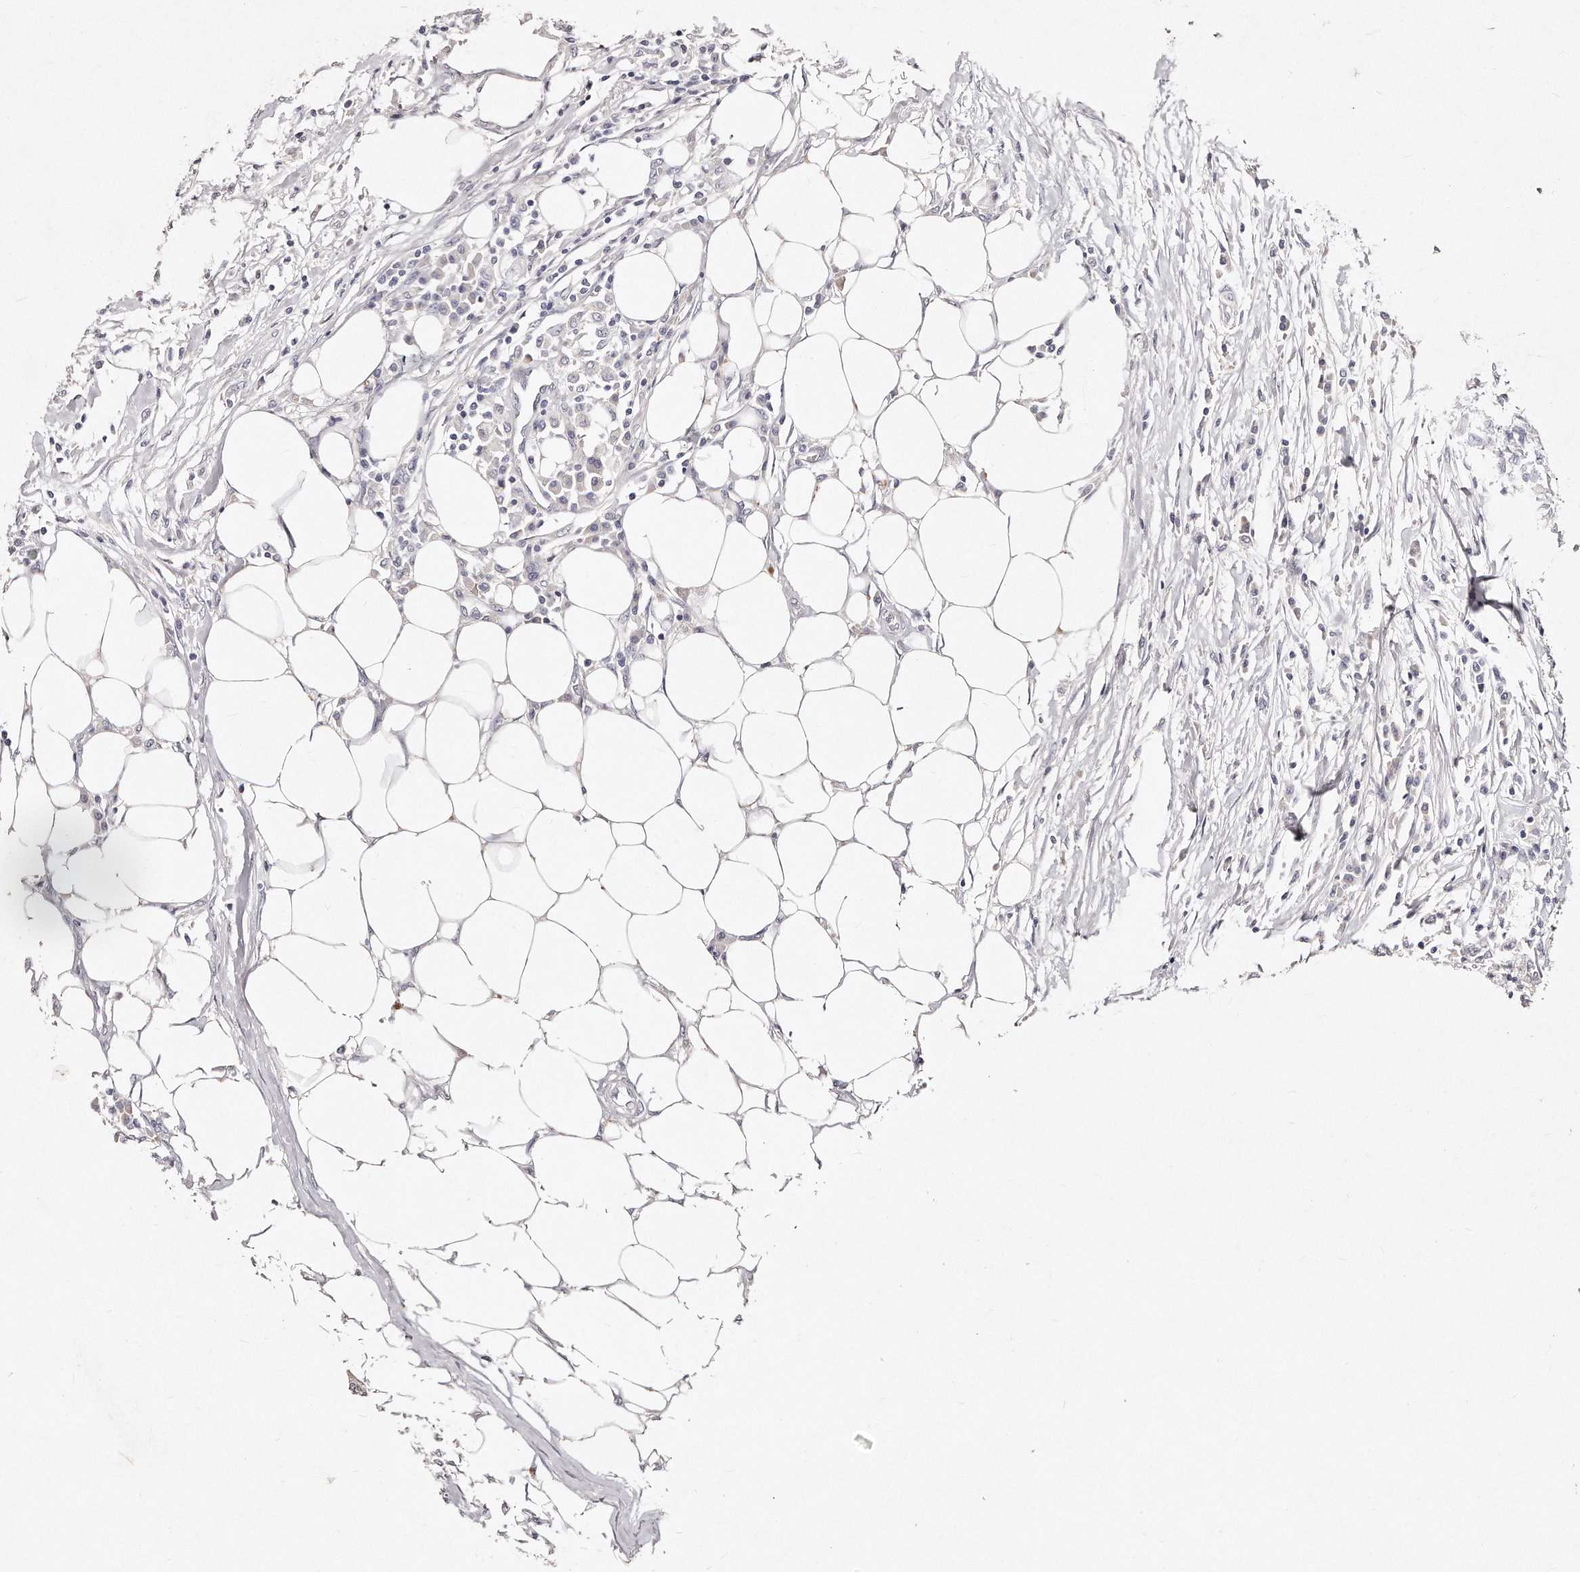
{"staining": {"intensity": "negative", "quantity": "none", "location": "none"}, "tissue": "colorectal cancer", "cell_type": "Tumor cells", "image_type": "cancer", "snomed": [{"axis": "morphology", "description": "Adenocarcinoma, NOS"}, {"axis": "topography", "description": "Colon"}], "caption": "A high-resolution micrograph shows immunohistochemistry (IHC) staining of colorectal adenocarcinoma, which demonstrates no significant expression in tumor cells. The staining was performed using DAB to visualize the protein expression in brown, while the nuclei were stained in blue with hematoxylin (Magnification: 20x).", "gene": "GDA", "patient": {"sex": "male", "age": 71}}